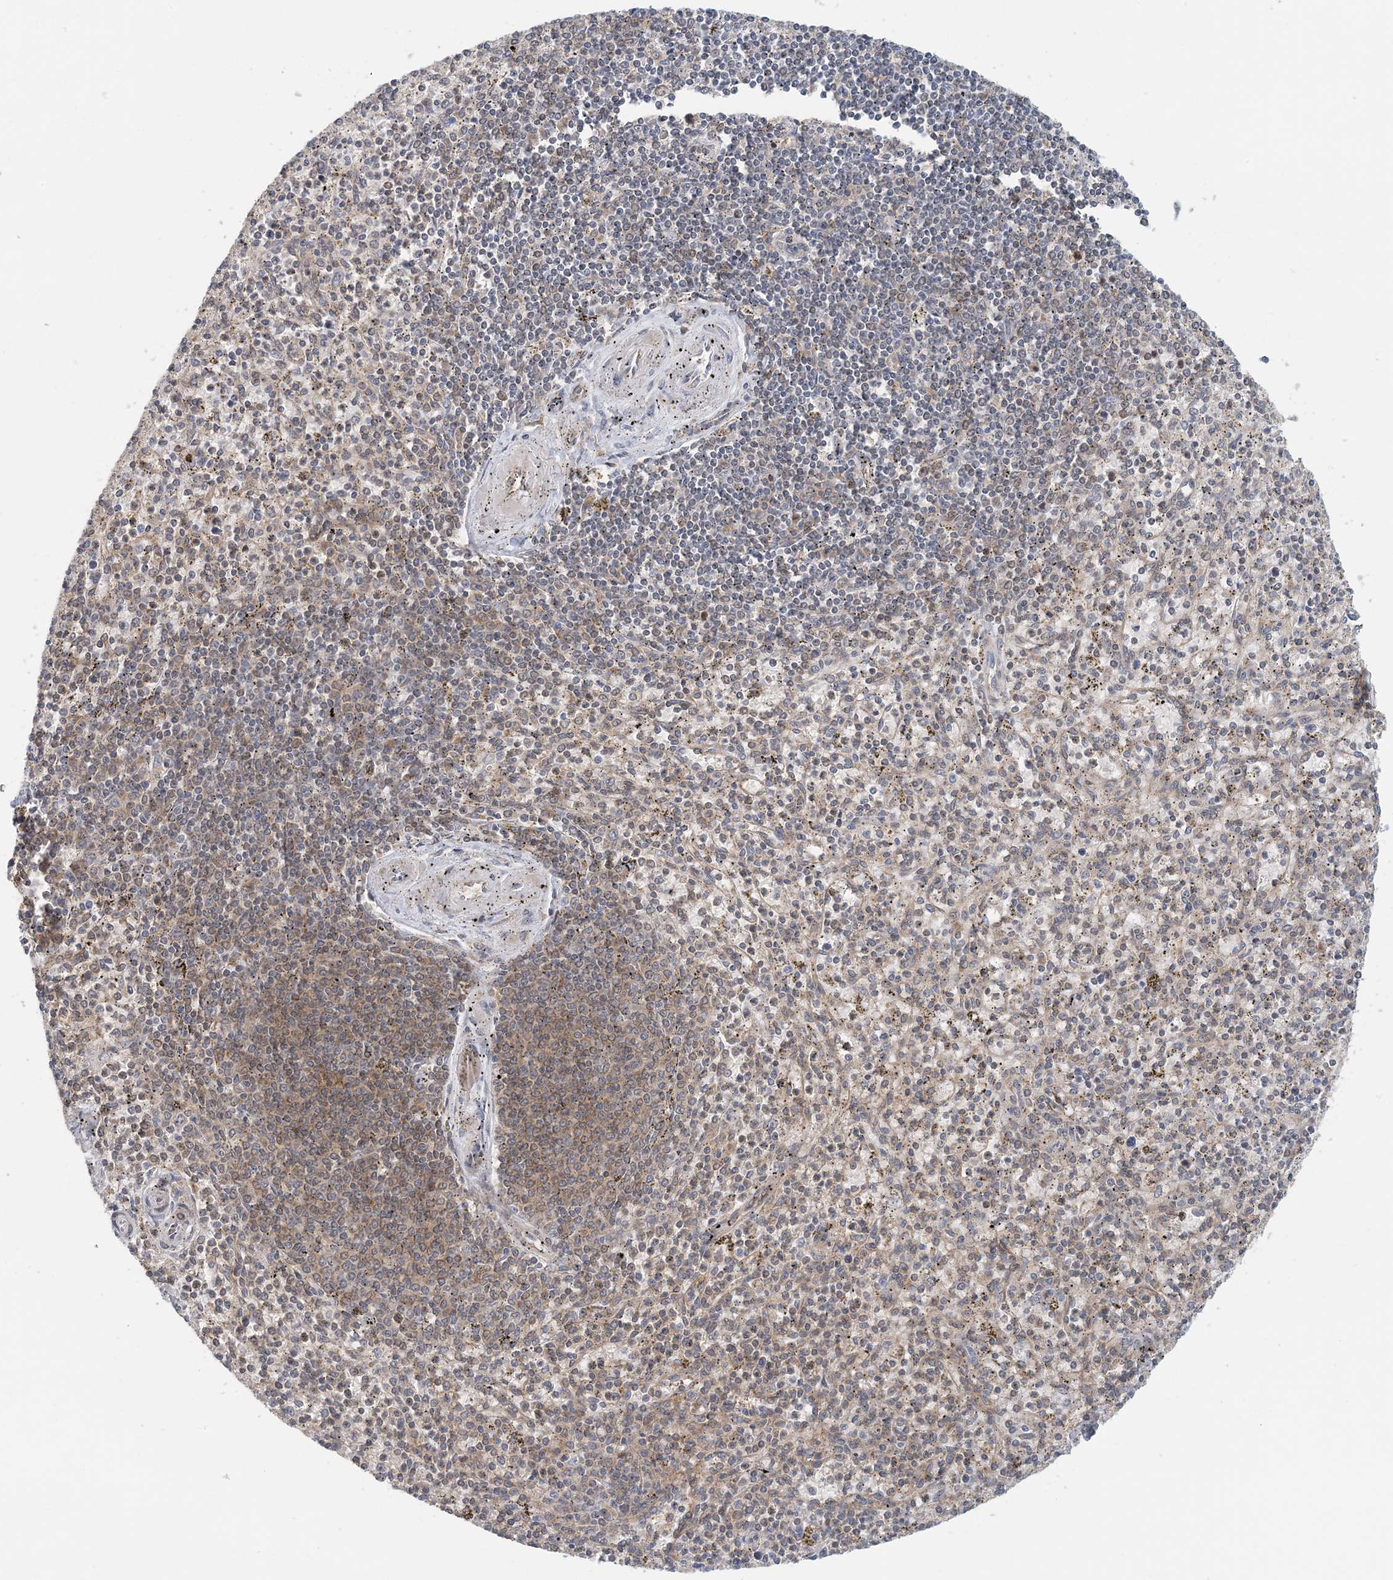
{"staining": {"intensity": "weak", "quantity": "<25%", "location": "cytoplasmic/membranous"}, "tissue": "spleen", "cell_type": "Cells in red pulp", "image_type": "normal", "snomed": [{"axis": "morphology", "description": "Normal tissue, NOS"}, {"axis": "topography", "description": "Spleen"}], "caption": "An image of spleen stained for a protein displays no brown staining in cells in red pulp. (Stains: DAB immunohistochemistry (IHC) with hematoxylin counter stain, Microscopy: brightfield microscopy at high magnification).", "gene": "ATP13A2", "patient": {"sex": "male", "age": 72}}